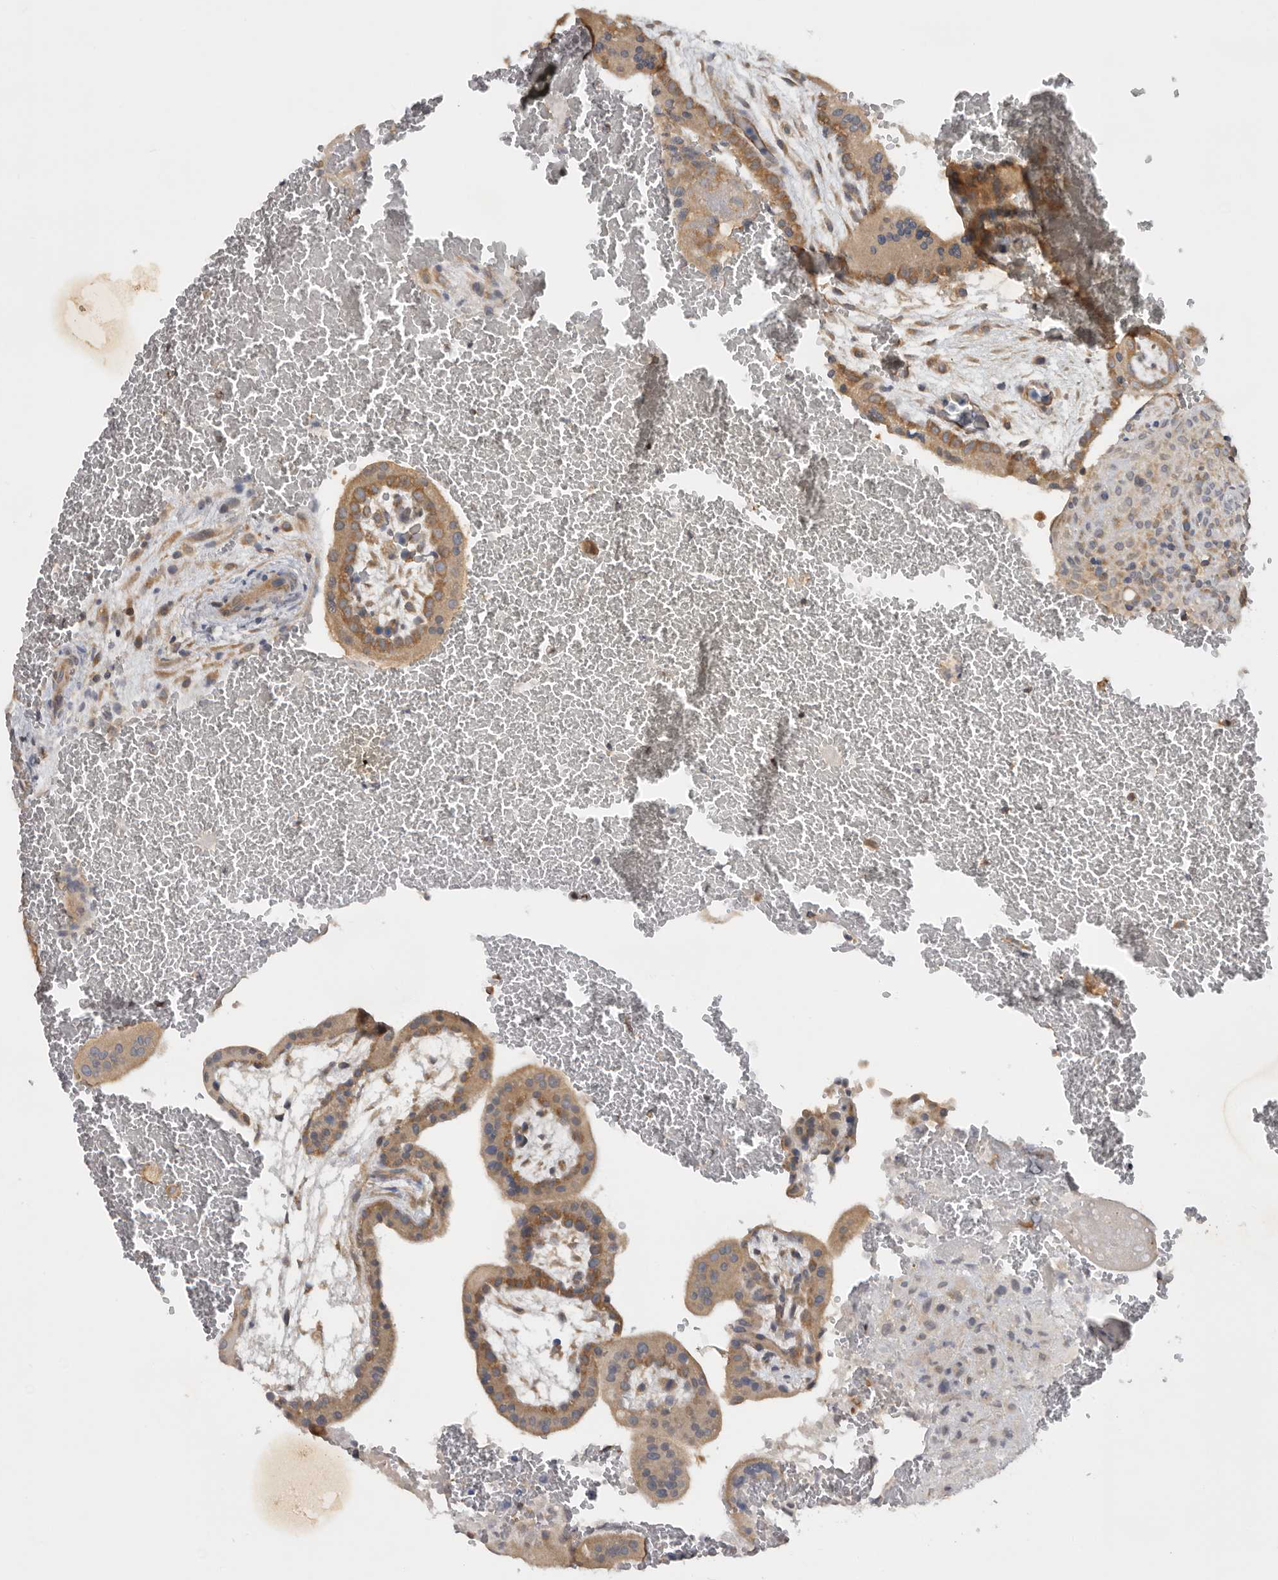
{"staining": {"intensity": "moderate", "quantity": ">75%", "location": "cytoplasmic/membranous"}, "tissue": "placenta", "cell_type": "Decidual cells", "image_type": "normal", "snomed": [{"axis": "morphology", "description": "Normal tissue, NOS"}, {"axis": "topography", "description": "Placenta"}], "caption": "Protein staining of unremarkable placenta reveals moderate cytoplasmic/membranous staining in approximately >75% of decidual cells.", "gene": "PPP1R42", "patient": {"sex": "female", "age": 35}}